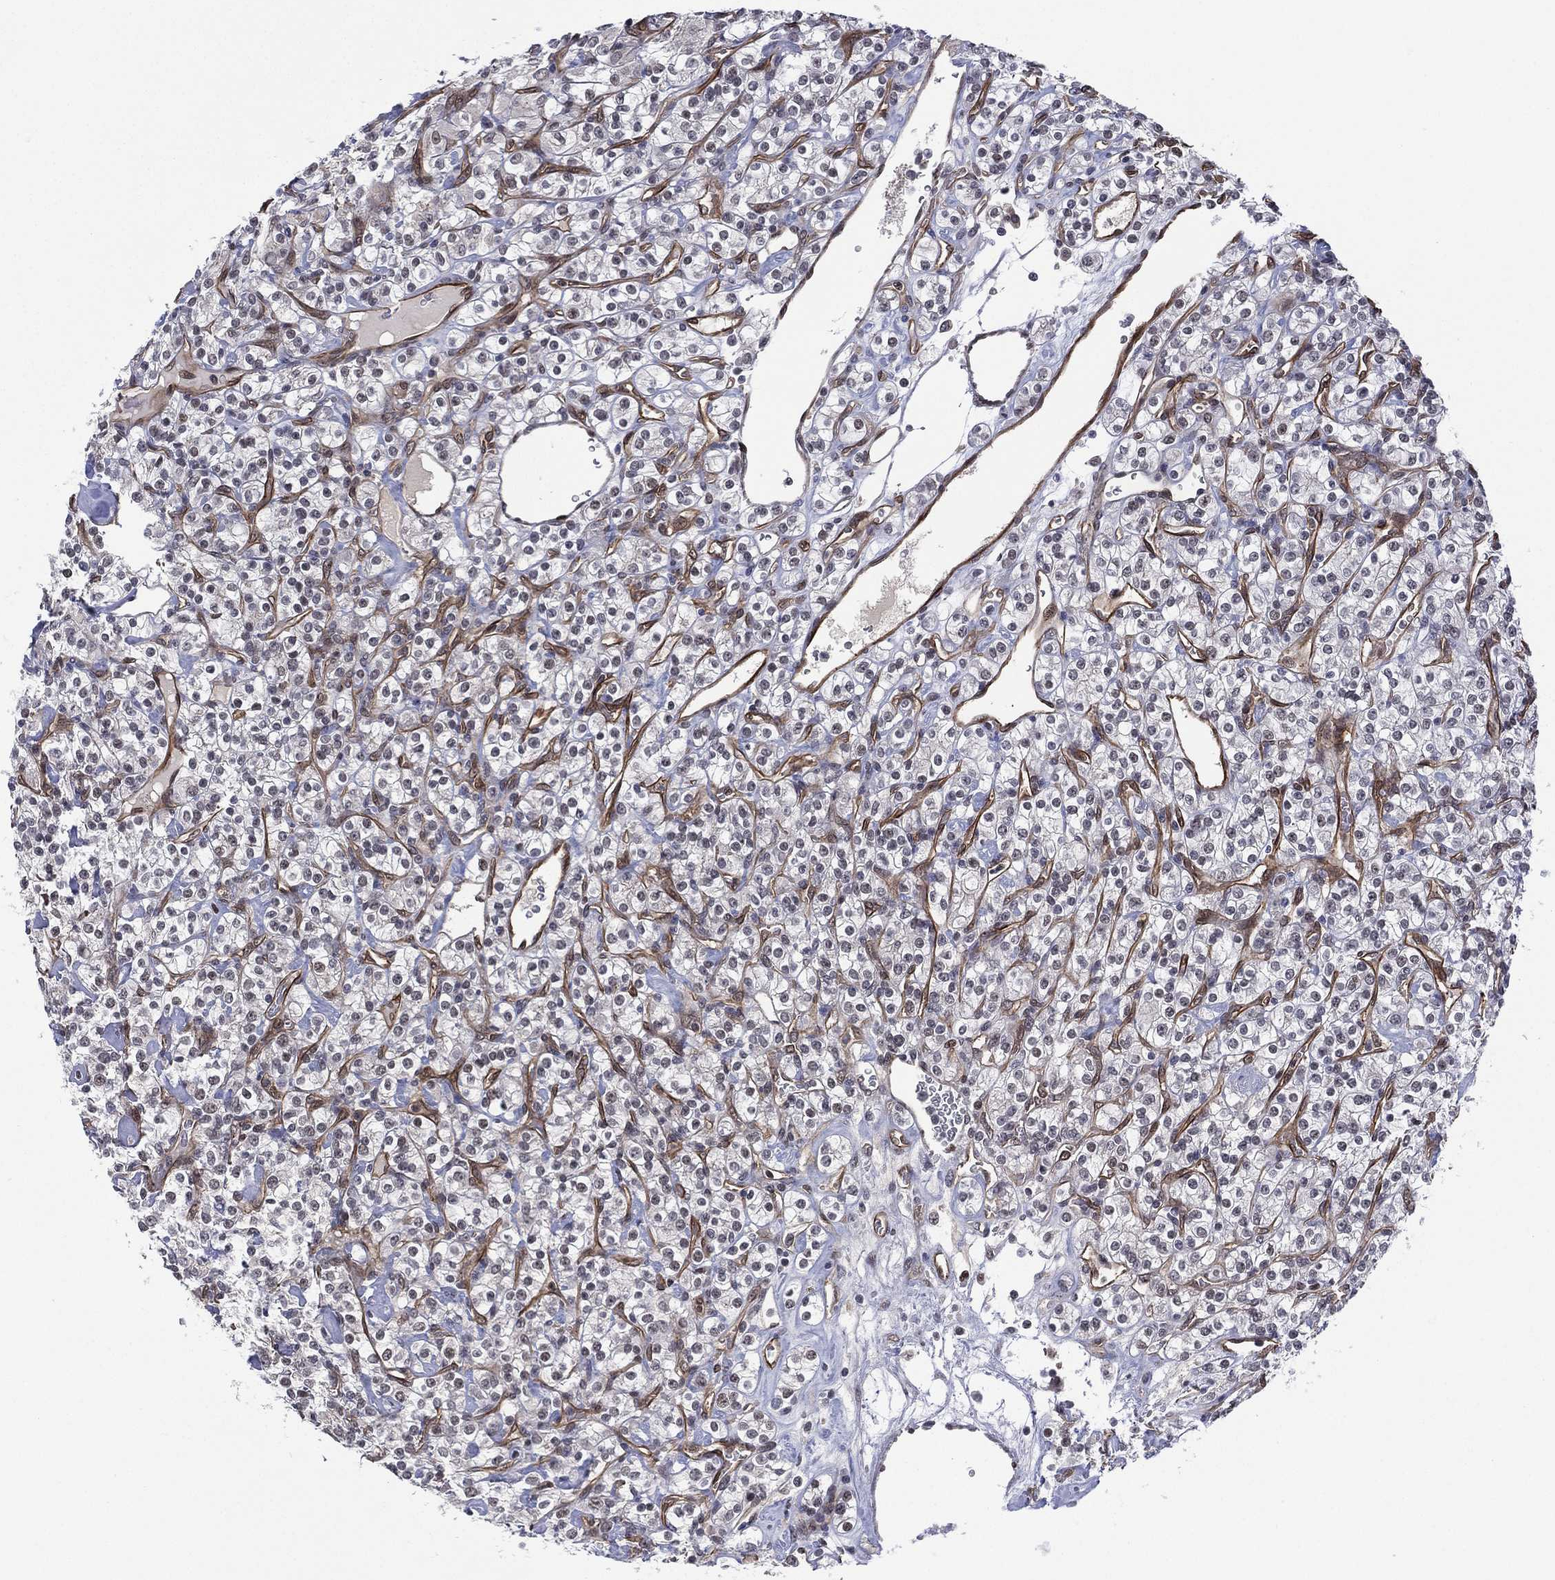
{"staining": {"intensity": "negative", "quantity": "none", "location": "none"}, "tissue": "renal cancer", "cell_type": "Tumor cells", "image_type": "cancer", "snomed": [{"axis": "morphology", "description": "Adenocarcinoma, NOS"}, {"axis": "topography", "description": "Kidney"}], "caption": "This is a micrograph of immunohistochemistry (IHC) staining of adenocarcinoma (renal), which shows no expression in tumor cells.", "gene": "GSE1", "patient": {"sex": "male", "age": 77}}